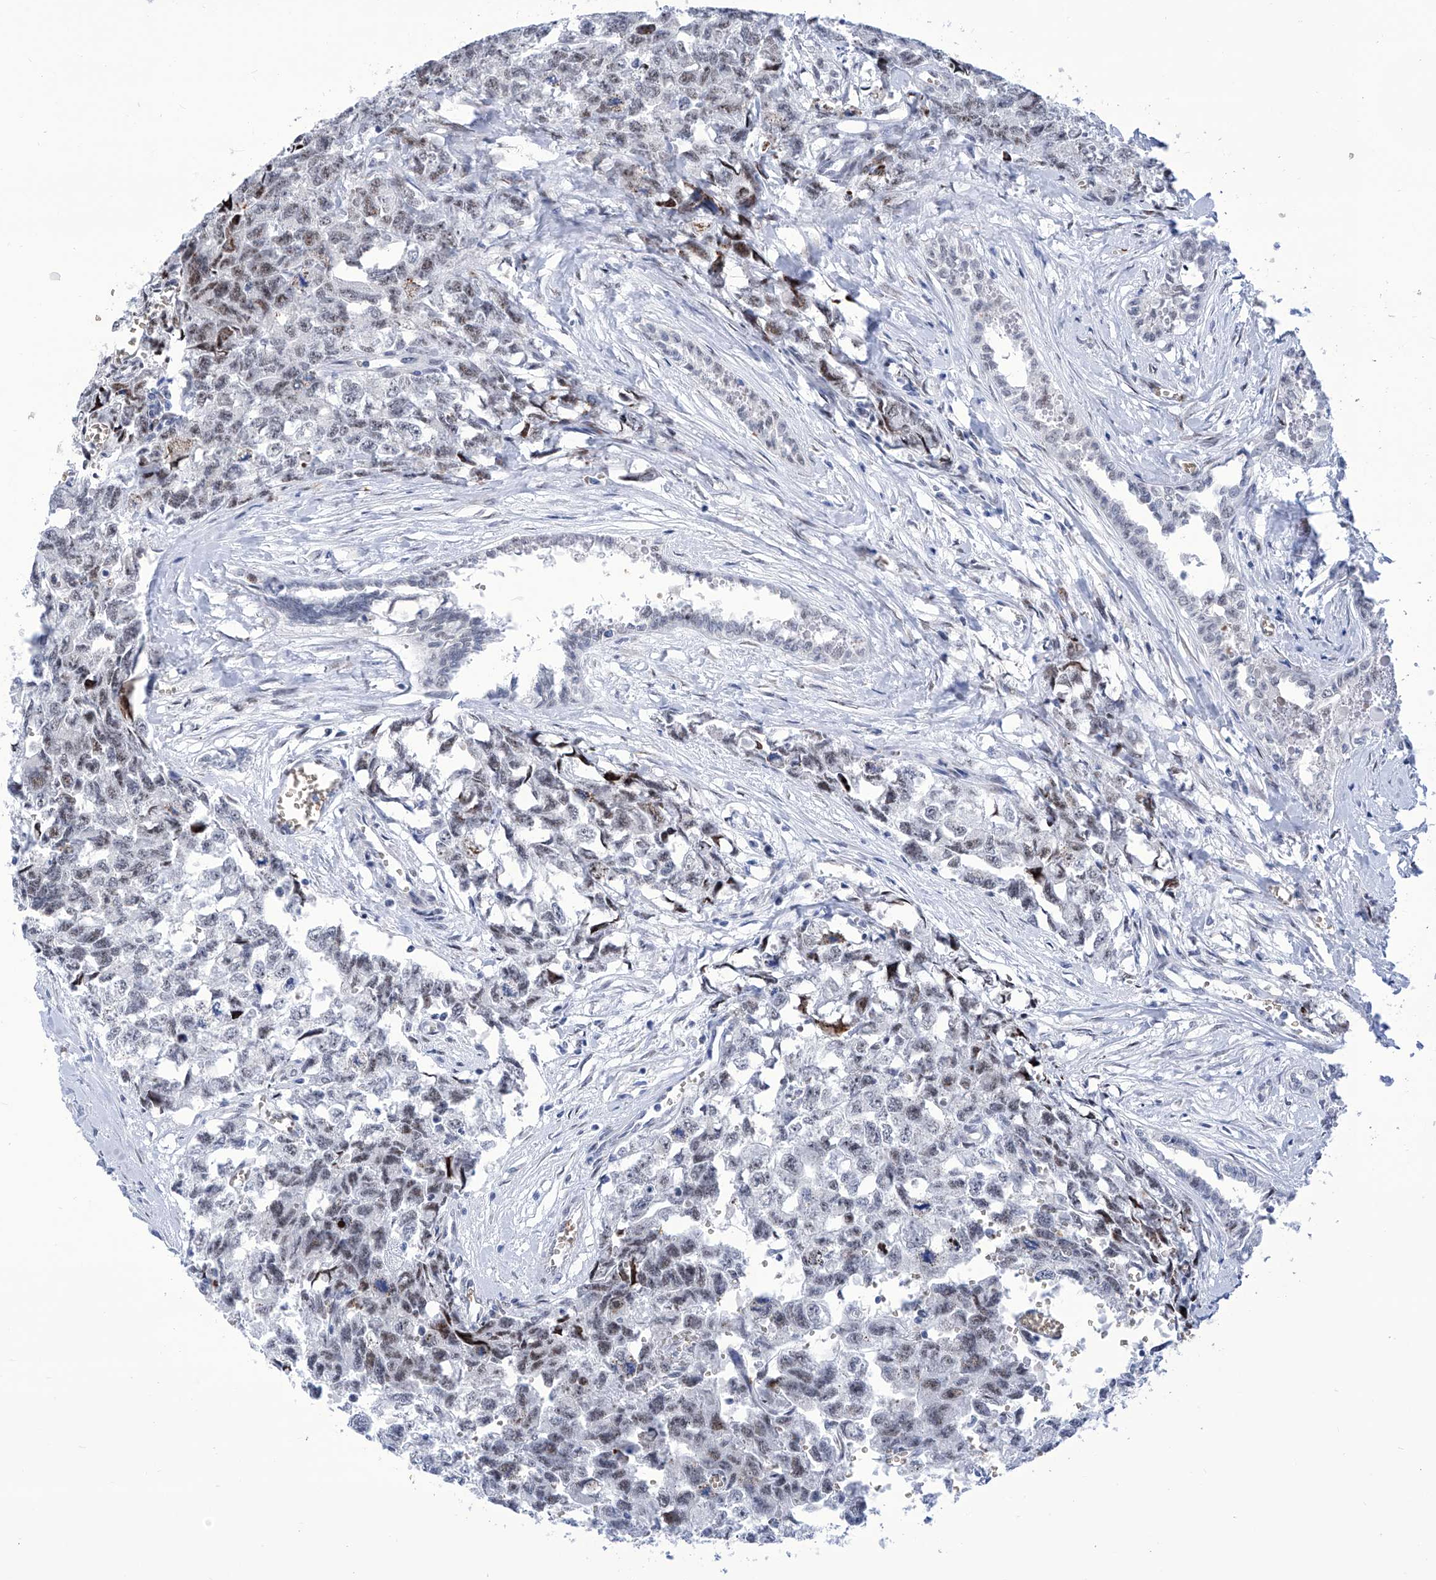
{"staining": {"intensity": "moderate", "quantity": "25%-75%", "location": "nuclear"}, "tissue": "testis cancer", "cell_type": "Tumor cells", "image_type": "cancer", "snomed": [{"axis": "morphology", "description": "Carcinoma, Embryonal, NOS"}, {"axis": "topography", "description": "Testis"}], "caption": "Immunohistochemical staining of testis cancer (embryonal carcinoma) displays medium levels of moderate nuclear positivity in about 25%-75% of tumor cells. (DAB (3,3'-diaminobenzidine) IHC, brown staining for protein, blue staining for nuclei).", "gene": "SART1", "patient": {"sex": "male", "age": 31}}